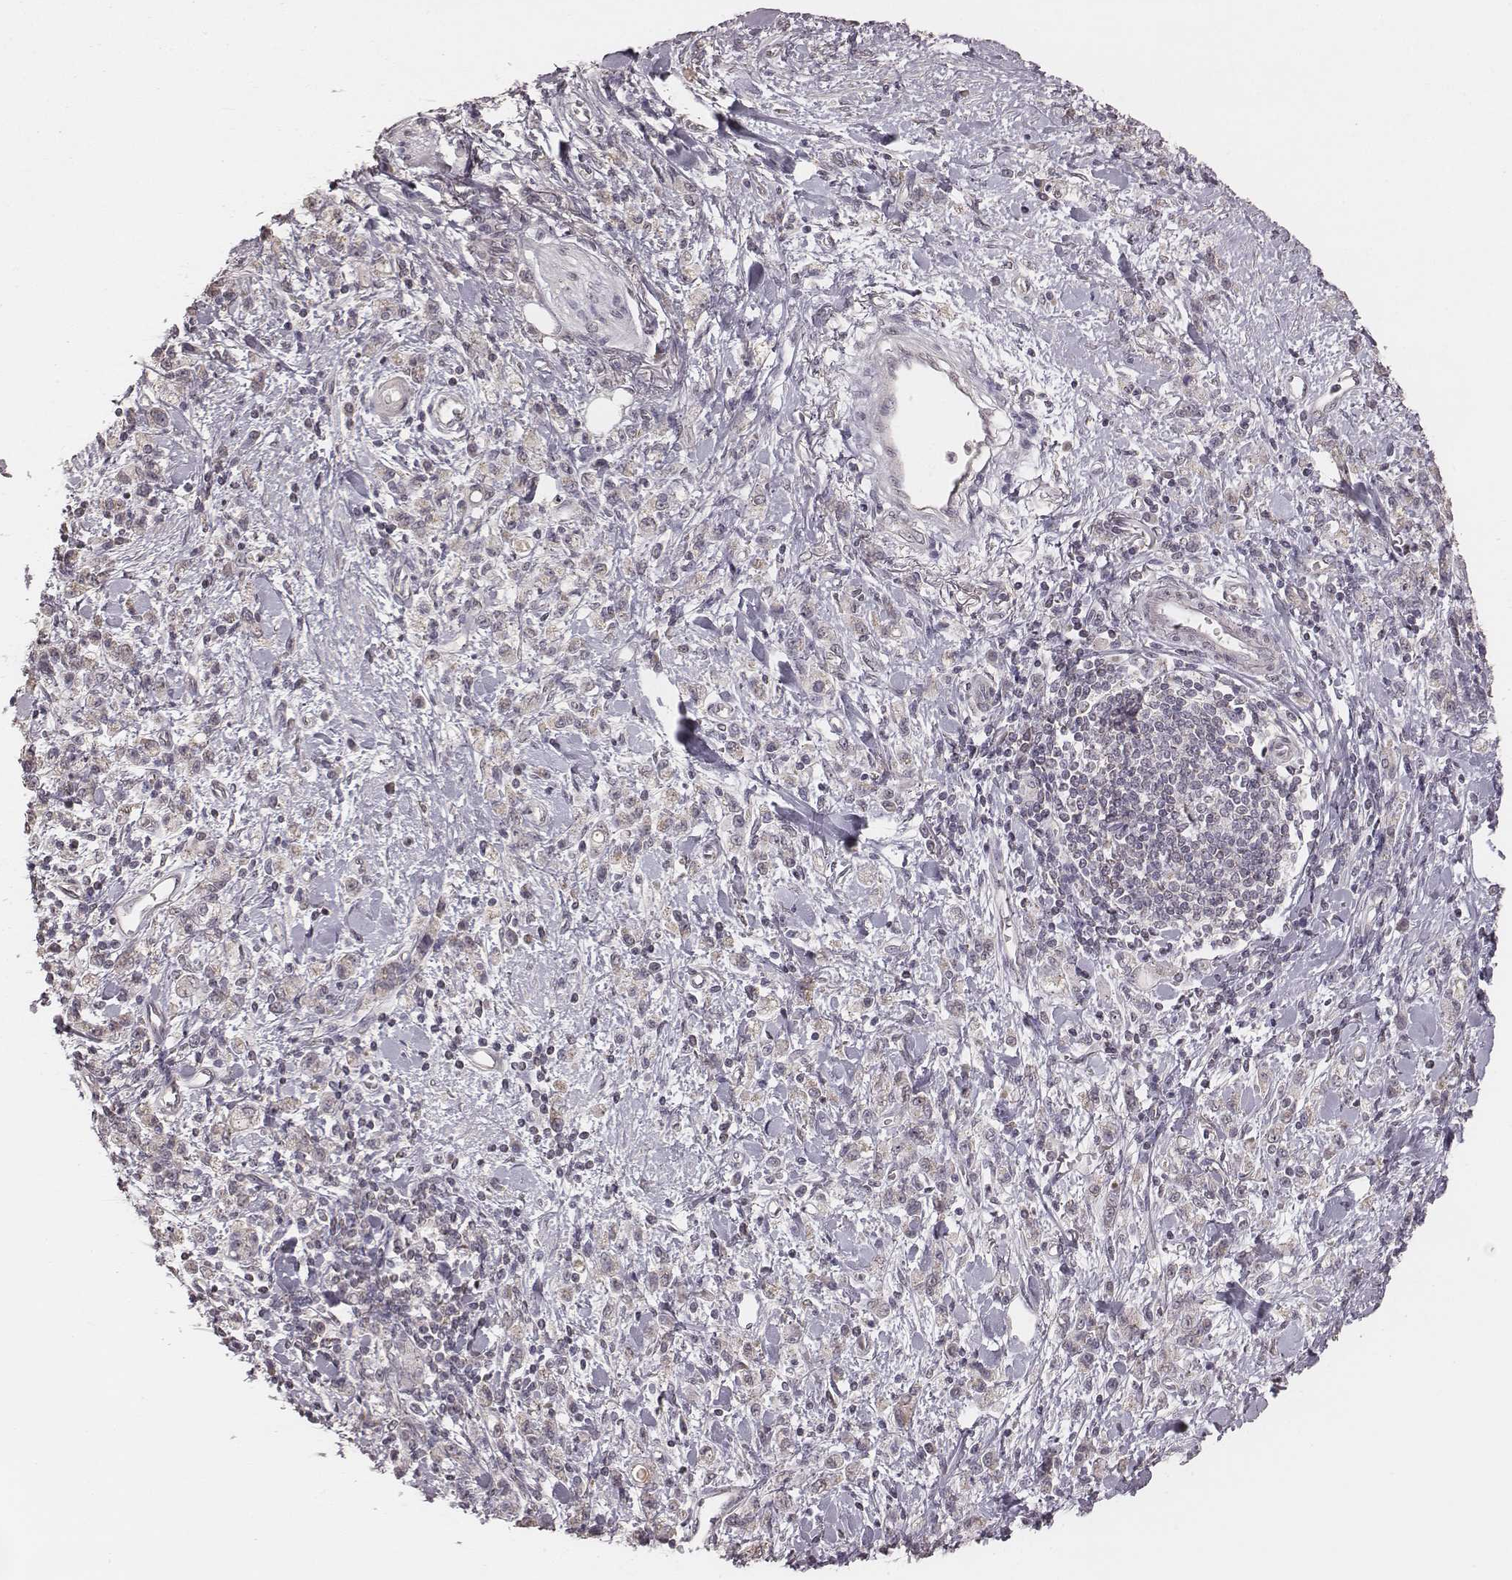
{"staining": {"intensity": "negative", "quantity": "none", "location": "none"}, "tissue": "stomach cancer", "cell_type": "Tumor cells", "image_type": "cancer", "snomed": [{"axis": "morphology", "description": "Adenocarcinoma, NOS"}, {"axis": "topography", "description": "Stomach"}], "caption": "An image of human stomach cancer is negative for staining in tumor cells.", "gene": "SLC7A4", "patient": {"sex": "male", "age": 77}}